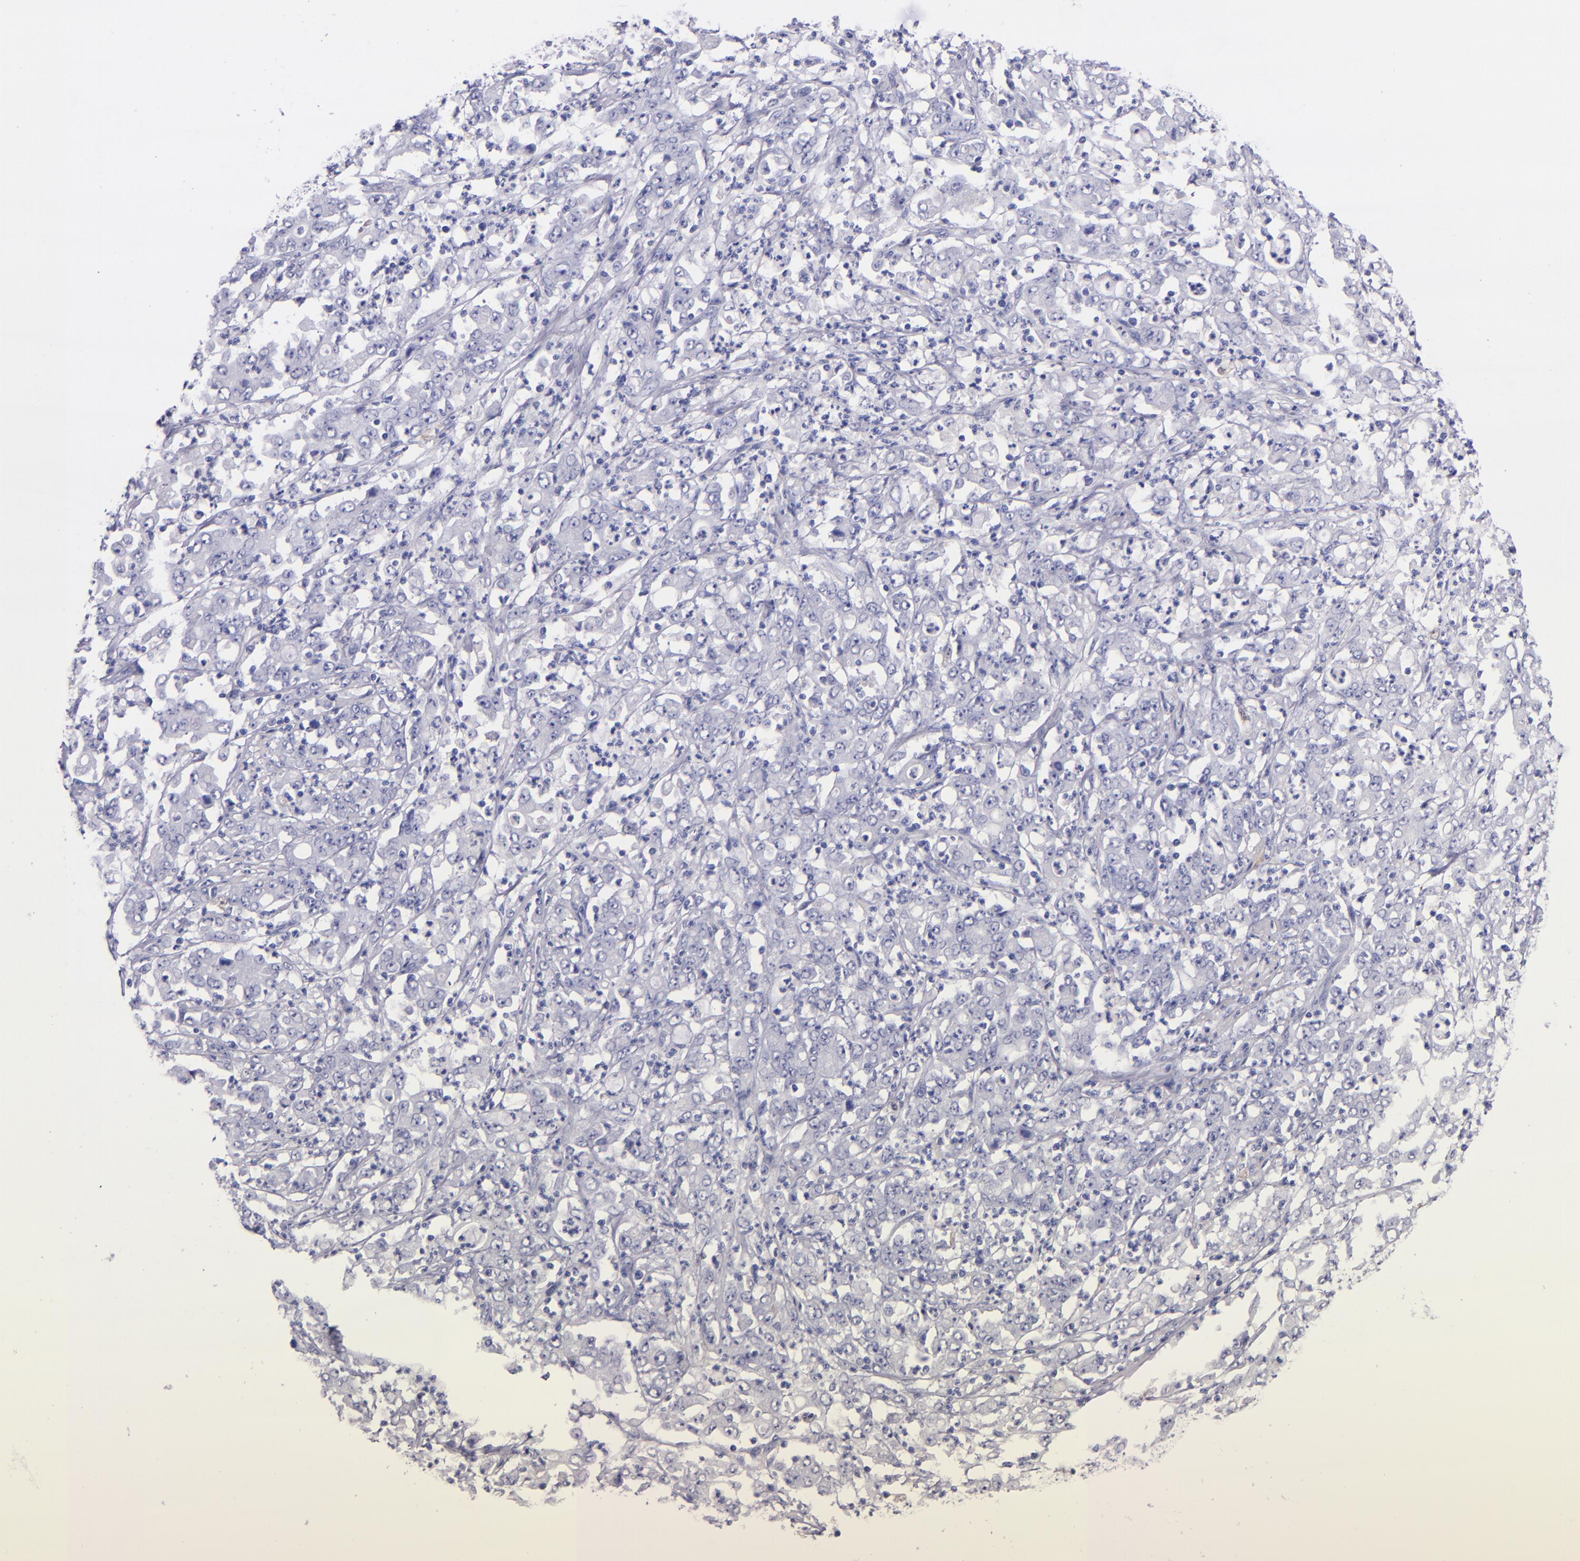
{"staining": {"intensity": "negative", "quantity": "none", "location": "none"}, "tissue": "stomach cancer", "cell_type": "Tumor cells", "image_type": "cancer", "snomed": [{"axis": "morphology", "description": "Adenocarcinoma, NOS"}, {"axis": "topography", "description": "Stomach, lower"}], "caption": "Tumor cells show no significant positivity in stomach cancer (adenocarcinoma). The staining is performed using DAB (3,3'-diaminobenzidine) brown chromogen with nuclei counter-stained in using hematoxylin.", "gene": "F13A1", "patient": {"sex": "female", "age": 71}}